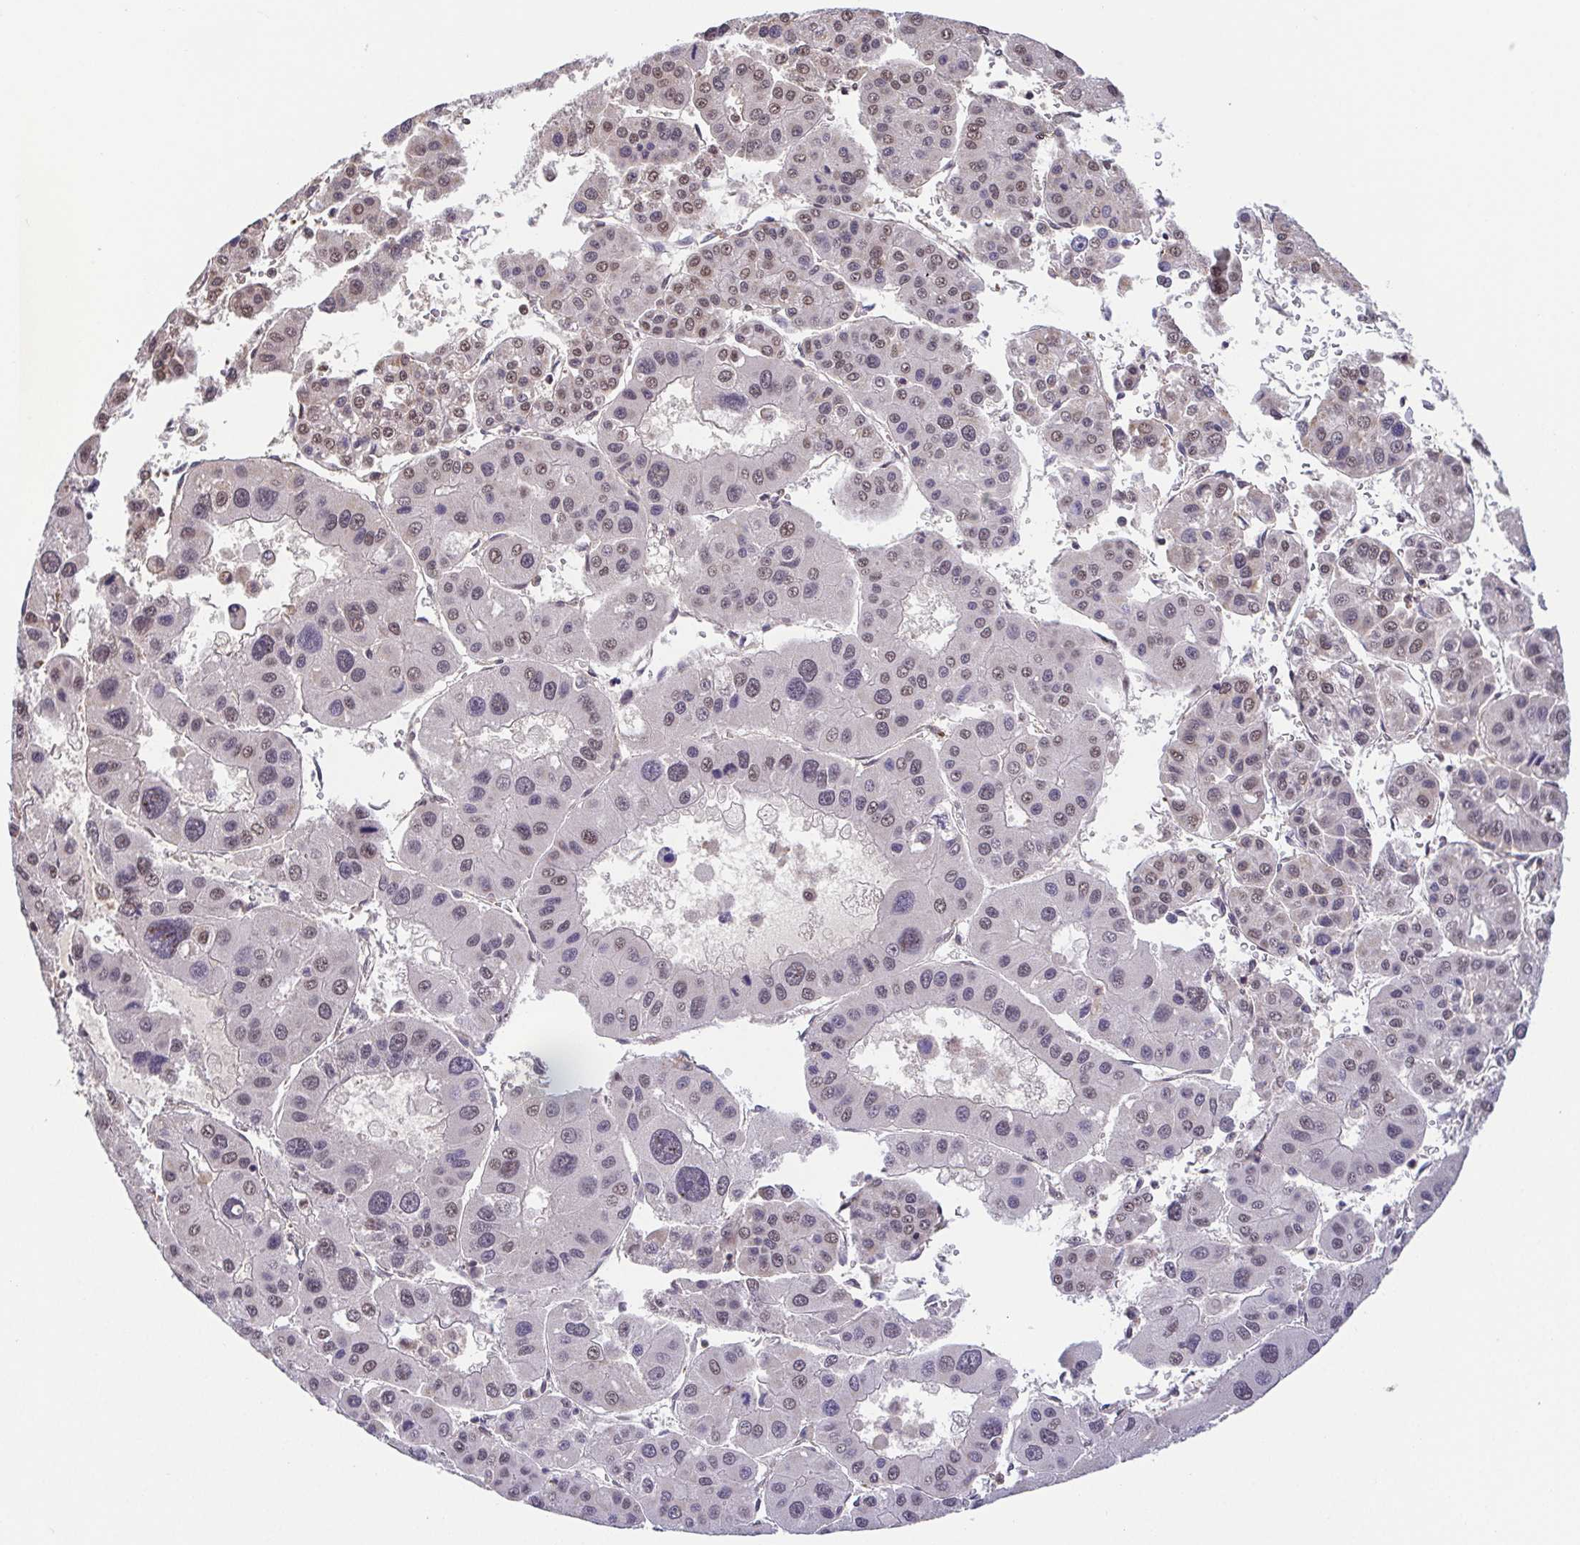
{"staining": {"intensity": "weak", "quantity": "25%-75%", "location": "nuclear"}, "tissue": "liver cancer", "cell_type": "Tumor cells", "image_type": "cancer", "snomed": [{"axis": "morphology", "description": "Carcinoma, Hepatocellular, NOS"}, {"axis": "topography", "description": "Liver"}], "caption": "Weak nuclear expression is identified in approximately 25%-75% of tumor cells in liver hepatocellular carcinoma.", "gene": "PREPL", "patient": {"sex": "male", "age": 73}}